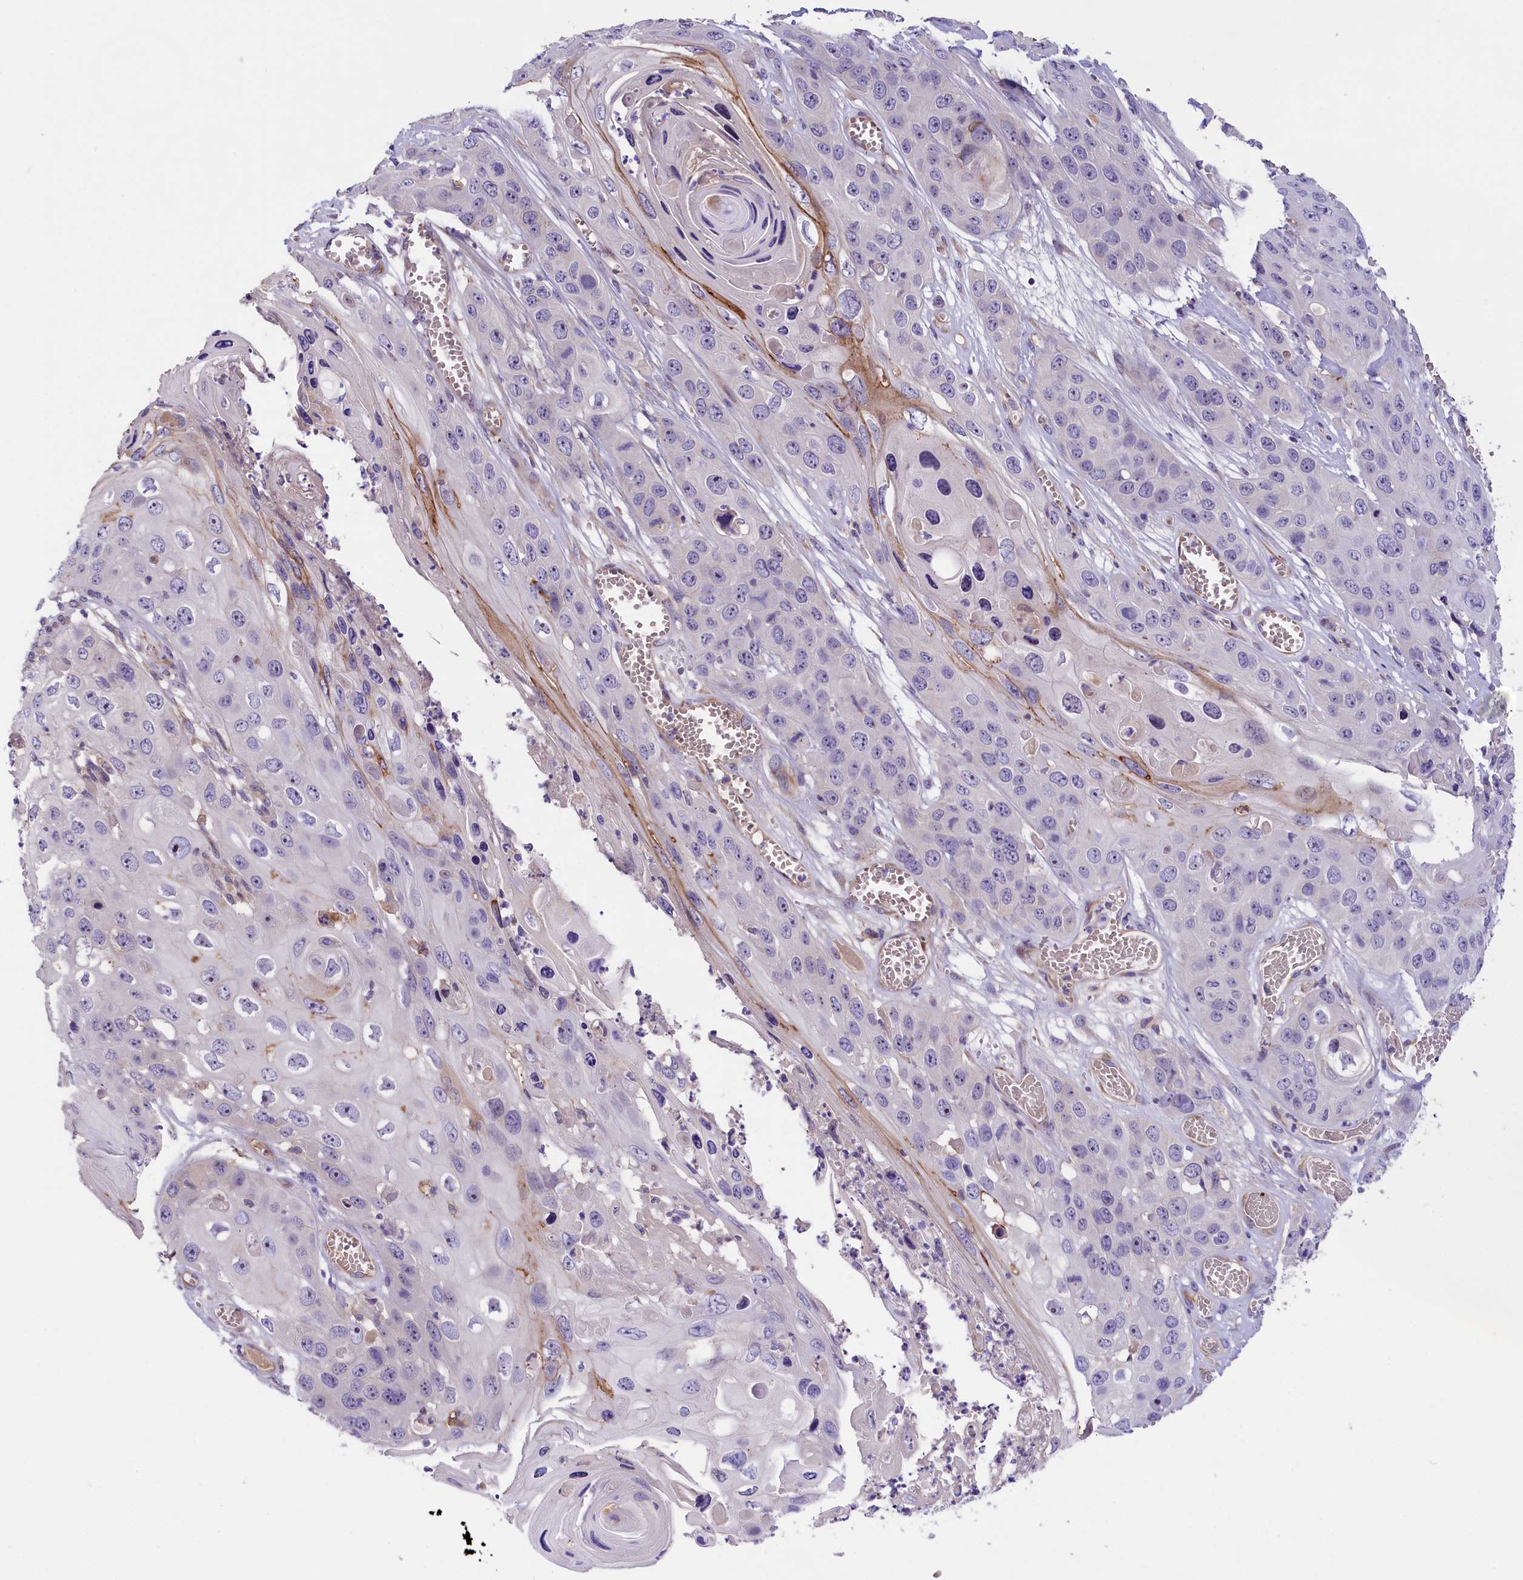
{"staining": {"intensity": "negative", "quantity": "none", "location": "none"}, "tissue": "skin cancer", "cell_type": "Tumor cells", "image_type": "cancer", "snomed": [{"axis": "morphology", "description": "Squamous cell carcinoma, NOS"}, {"axis": "topography", "description": "Skin"}], "caption": "Immunohistochemistry of squamous cell carcinoma (skin) demonstrates no staining in tumor cells.", "gene": "CCDC32", "patient": {"sex": "male", "age": 55}}